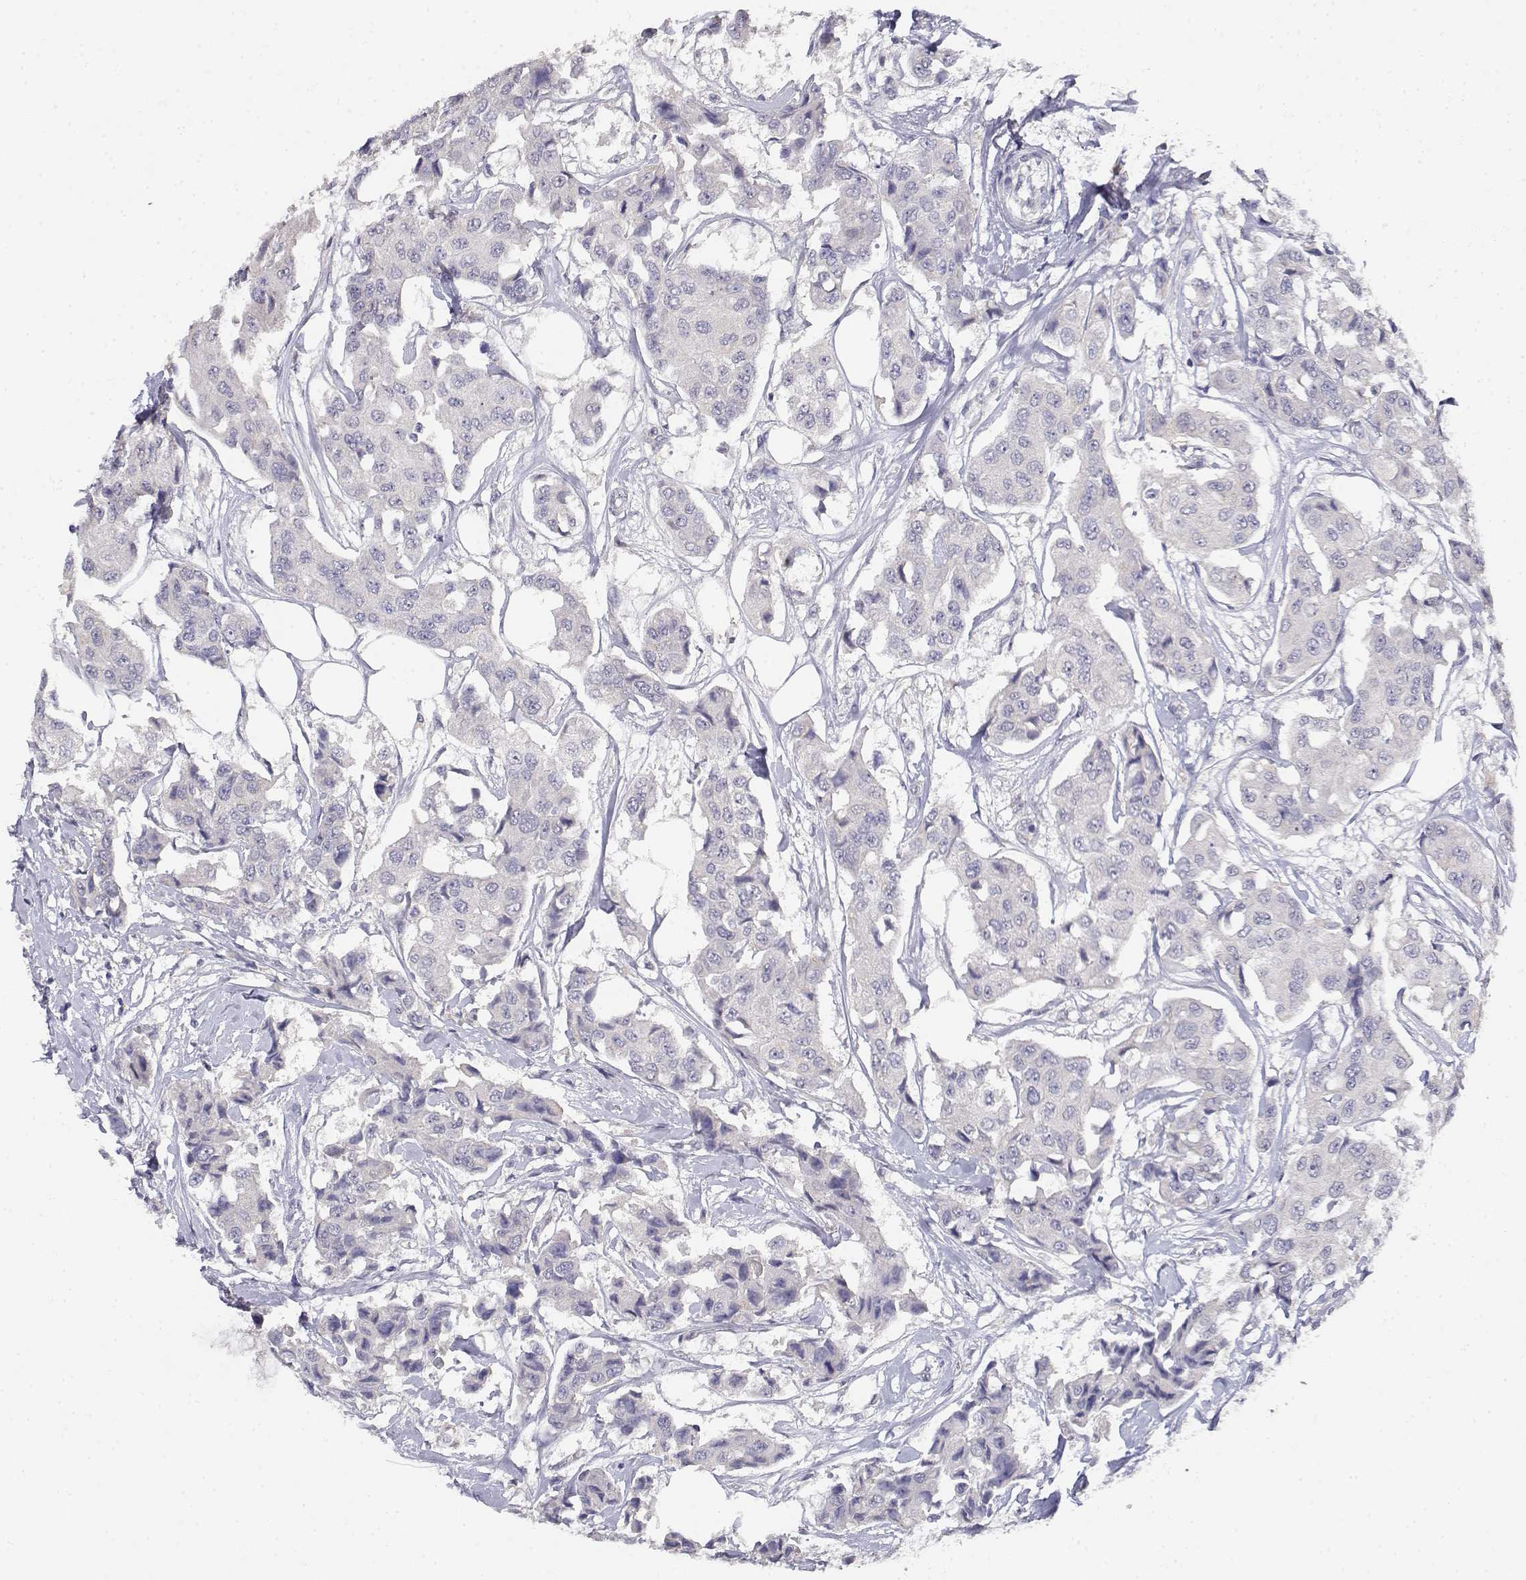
{"staining": {"intensity": "negative", "quantity": "none", "location": "none"}, "tissue": "breast cancer", "cell_type": "Tumor cells", "image_type": "cancer", "snomed": [{"axis": "morphology", "description": "Duct carcinoma"}, {"axis": "topography", "description": "Breast"}, {"axis": "topography", "description": "Lymph node"}], "caption": "A high-resolution image shows IHC staining of breast infiltrating ductal carcinoma, which demonstrates no significant positivity in tumor cells.", "gene": "ADA", "patient": {"sex": "female", "age": 80}}